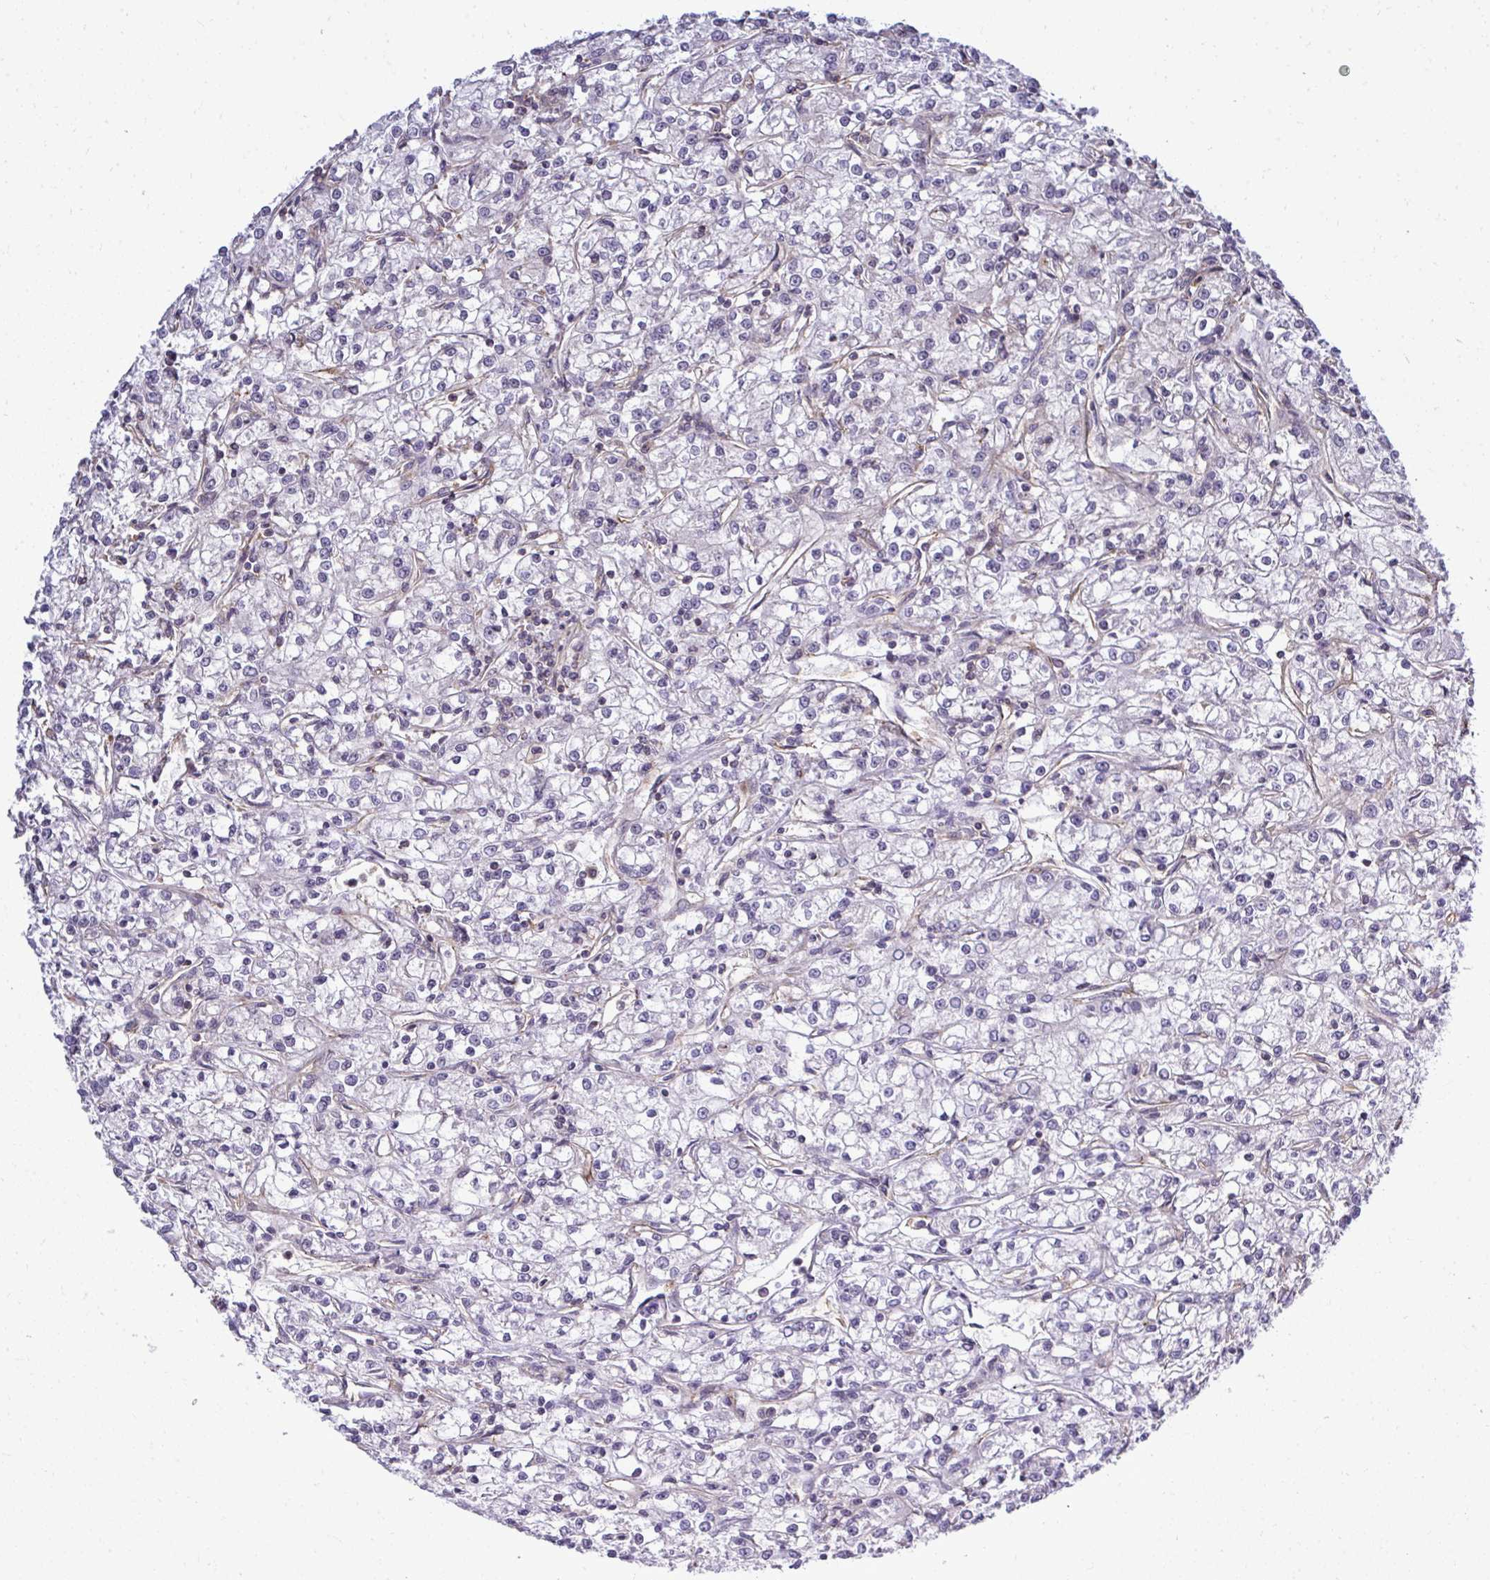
{"staining": {"intensity": "negative", "quantity": "none", "location": "none"}, "tissue": "renal cancer", "cell_type": "Tumor cells", "image_type": "cancer", "snomed": [{"axis": "morphology", "description": "Adenocarcinoma, NOS"}, {"axis": "topography", "description": "Kidney"}], "caption": "An image of renal adenocarcinoma stained for a protein reveals no brown staining in tumor cells. The staining is performed using DAB brown chromogen with nuclei counter-stained in using hematoxylin.", "gene": "FUT10", "patient": {"sex": "female", "age": 59}}